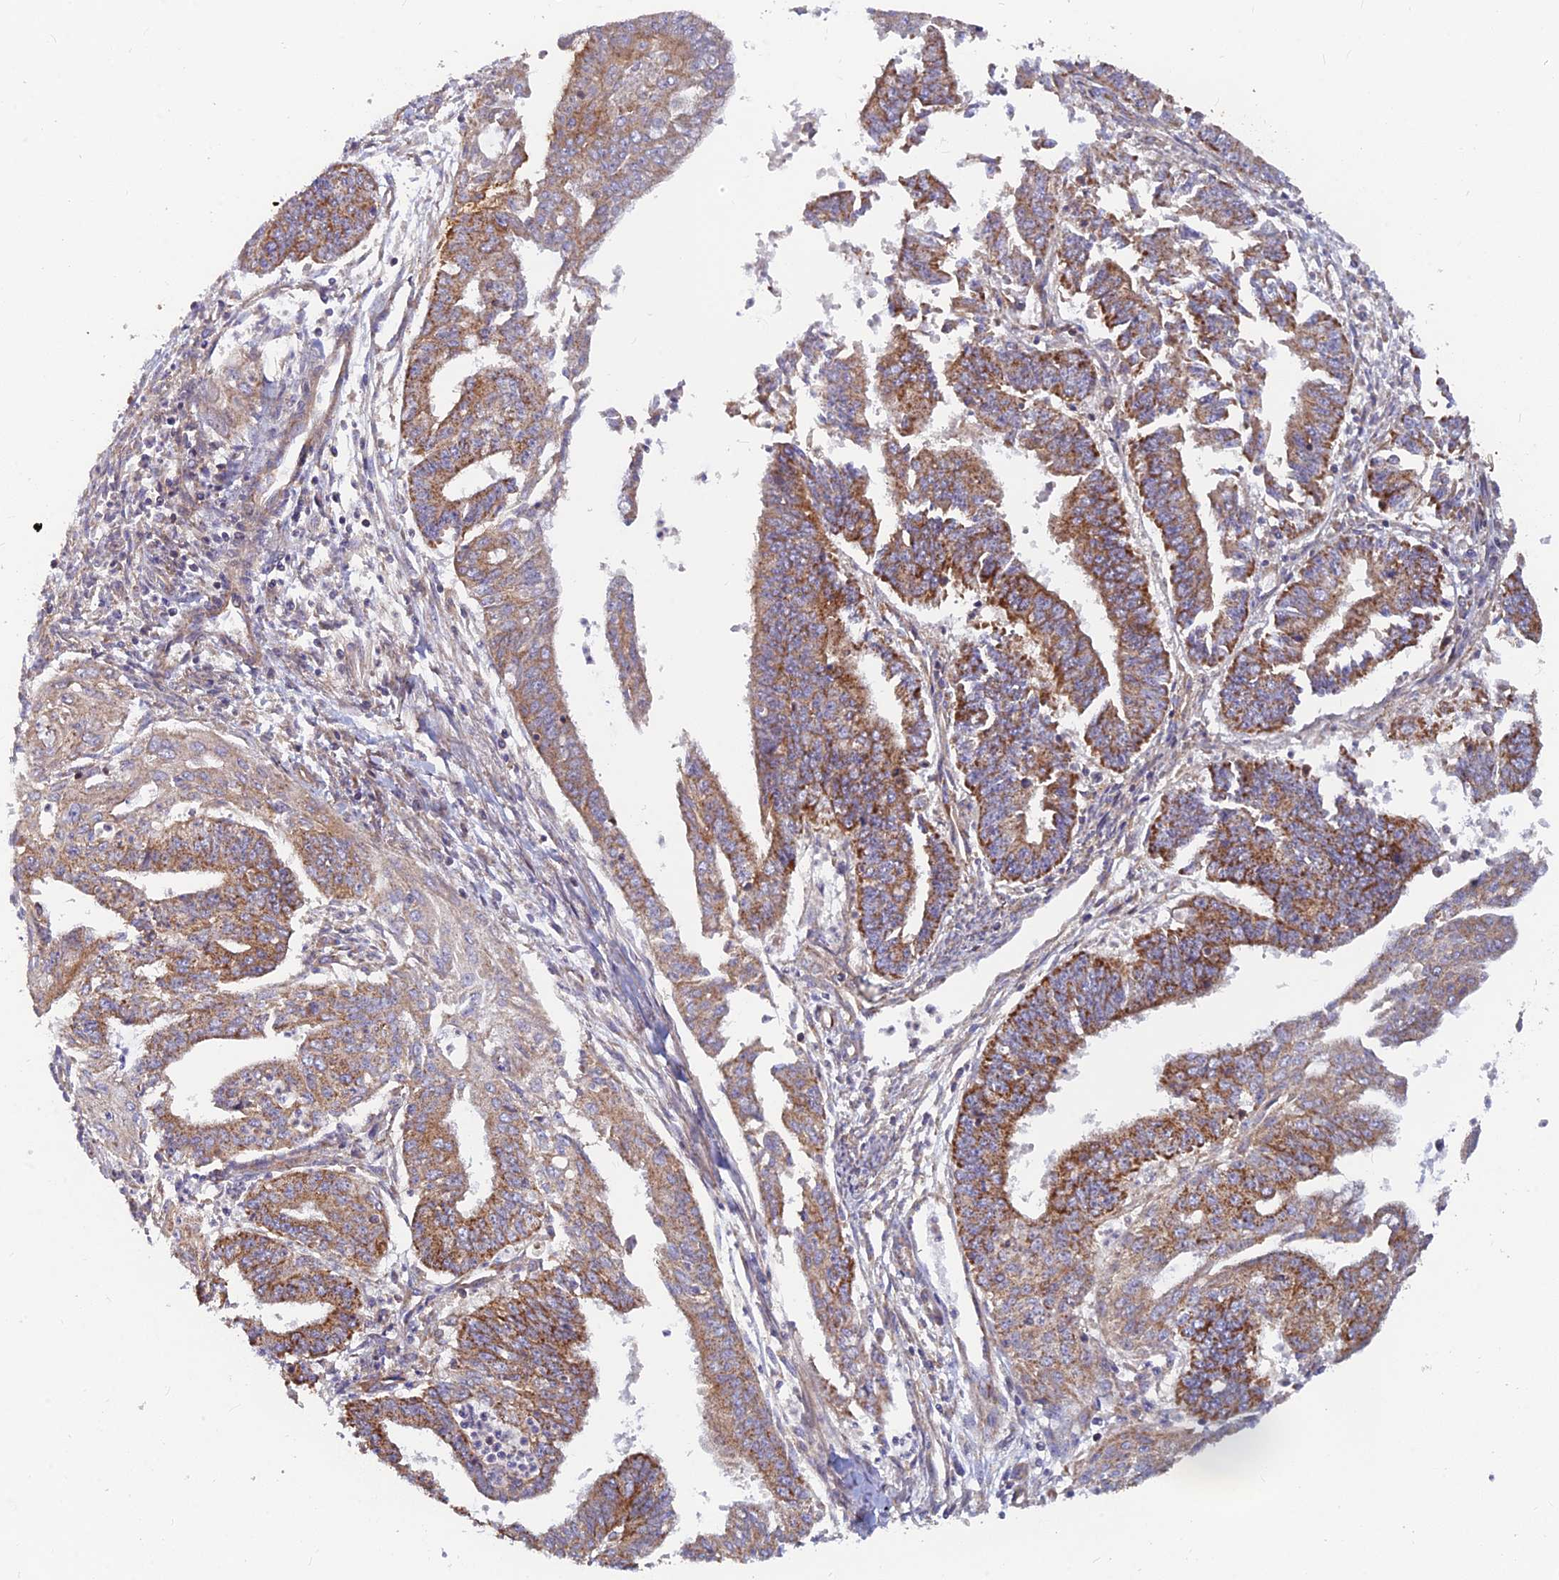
{"staining": {"intensity": "moderate", "quantity": ">75%", "location": "cytoplasmic/membranous"}, "tissue": "endometrial cancer", "cell_type": "Tumor cells", "image_type": "cancer", "snomed": [{"axis": "morphology", "description": "Adenocarcinoma, NOS"}, {"axis": "topography", "description": "Endometrium"}], "caption": "Endometrial adenocarcinoma stained with DAB immunohistochemistry demonstrates medium levels of moderate cytoplasmic/membranous expression in about >75% of tumor cells.", "gene": "MRPS9", "patient": {"sex": "female", "age": 73}}